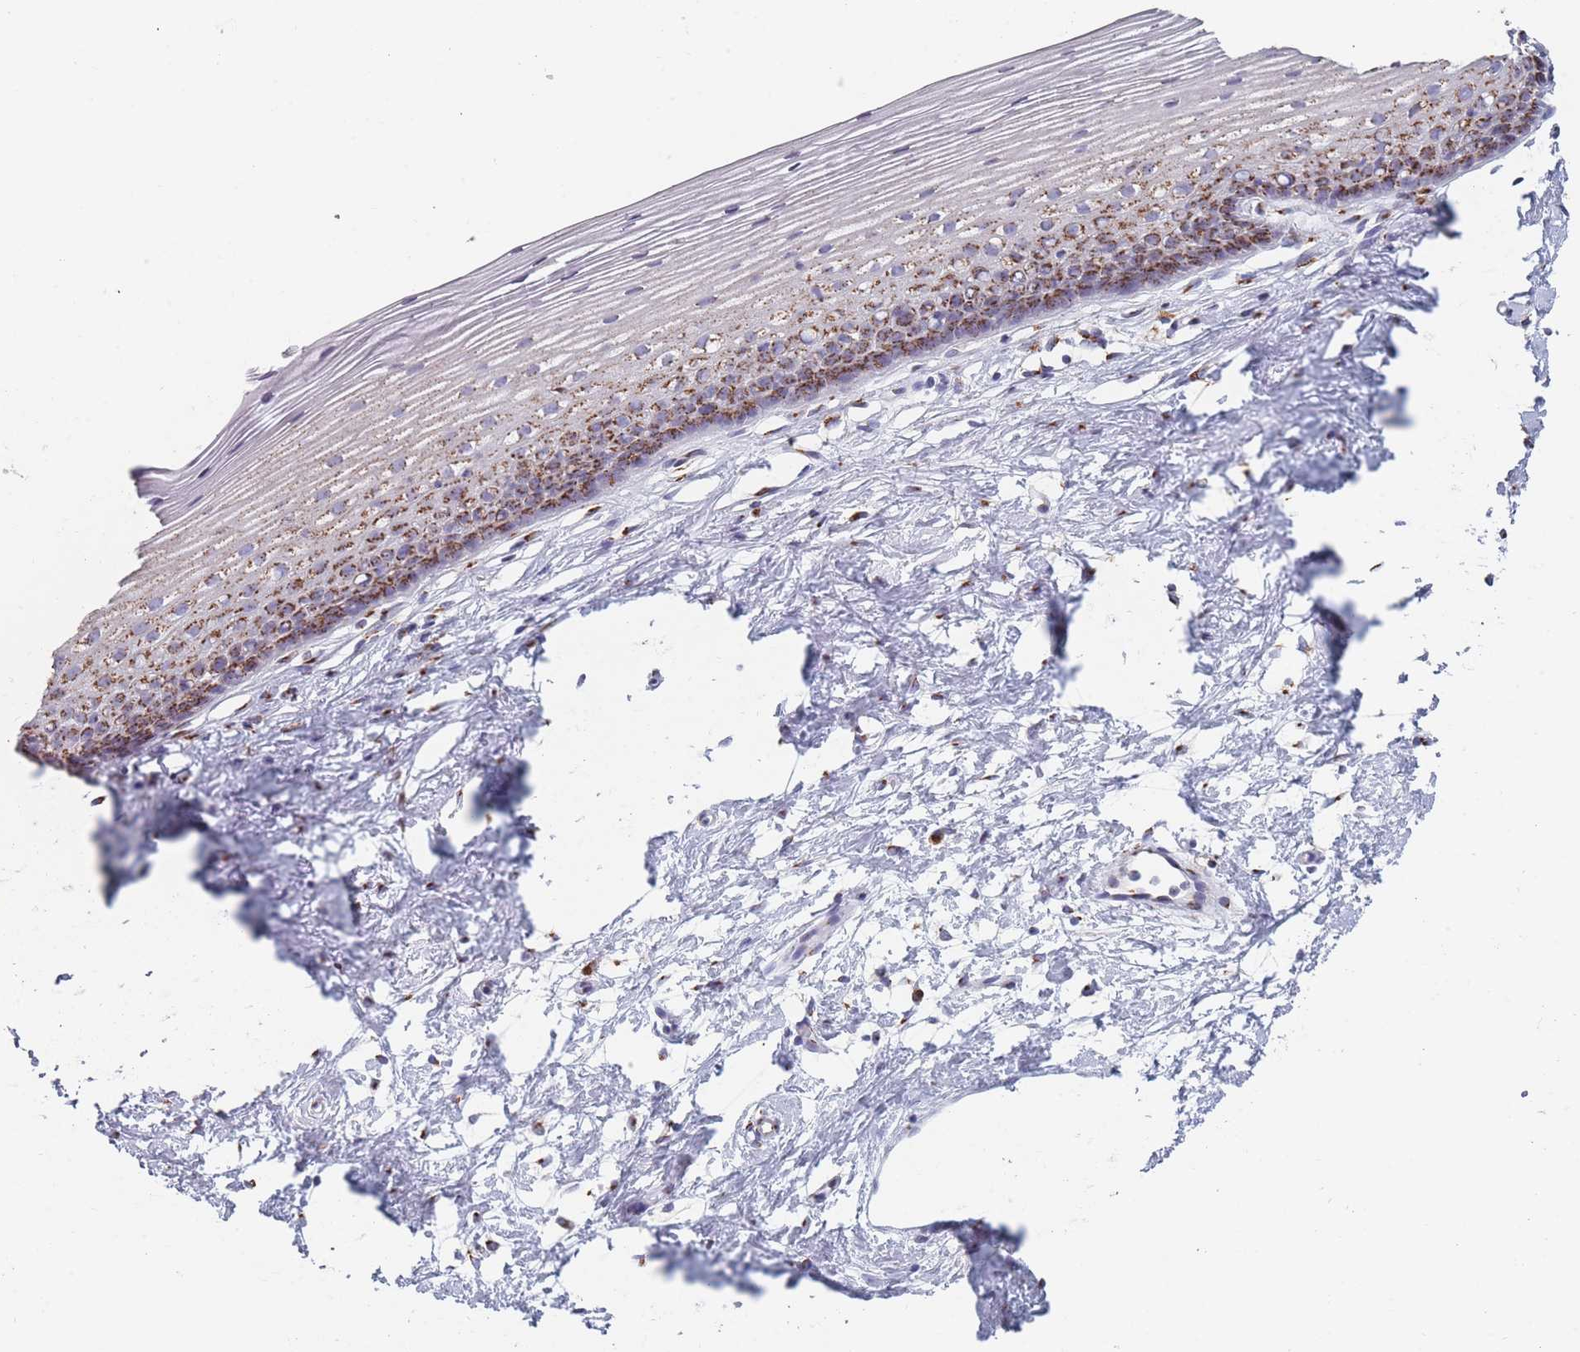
{"staining": {"intensity": "weak", "quantity": "25%-75%", "location": "cytoplasmic/membranous"}, "tissue": "cervix", "cell_type": "Glandular cells", "image_type": "normal", "snomed": [{"axis": "morphology", "description": "Normal tissue, NOS"}, {"axis": "topography", "description": "Cervix"}], "caption": "Glandular cells exhibit low levels of weak cytoplasmic/membranous positivity in about 25%-75% of cells in normal human cervix.", "gene": "TMED10", "patient": {"sex": "female", "age": 40}}